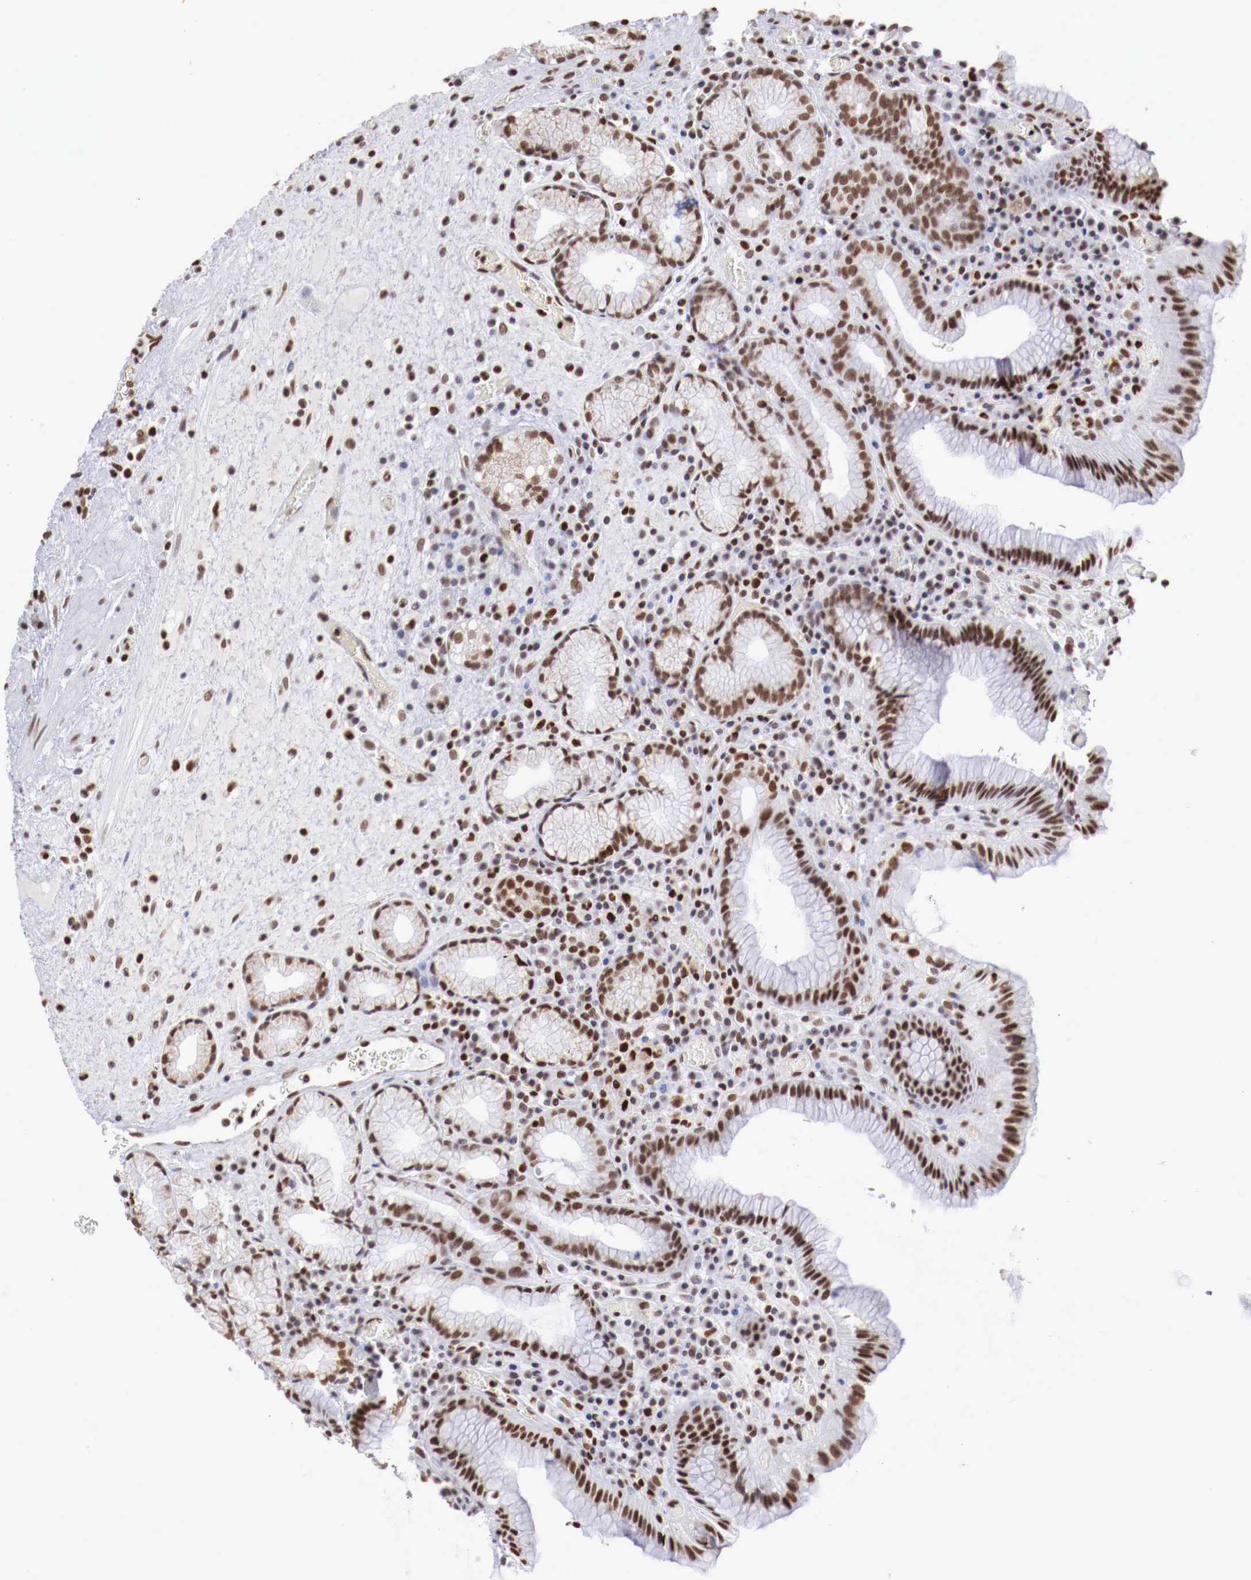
{"staining": {"intensity": "moderate", "quantity": ">75%", "location": "nuclear"}, "tissue": "stomach", "cell_type": "Glandular cells", "image_type": "normal", "snomed": [{"axis": "morphology", "description": "Normal tissue, NOS"}, {"axis": "topography", "description": "Stomach, lower"}, {"axis": "topography", "description": "Duodenum"}], "caption": "Stomach stained with IHC shows moderate nuclear staining in approximately >75% of glandular cells.", "gene": "MAX", "patient": {"sex": "male", "age": 84}}